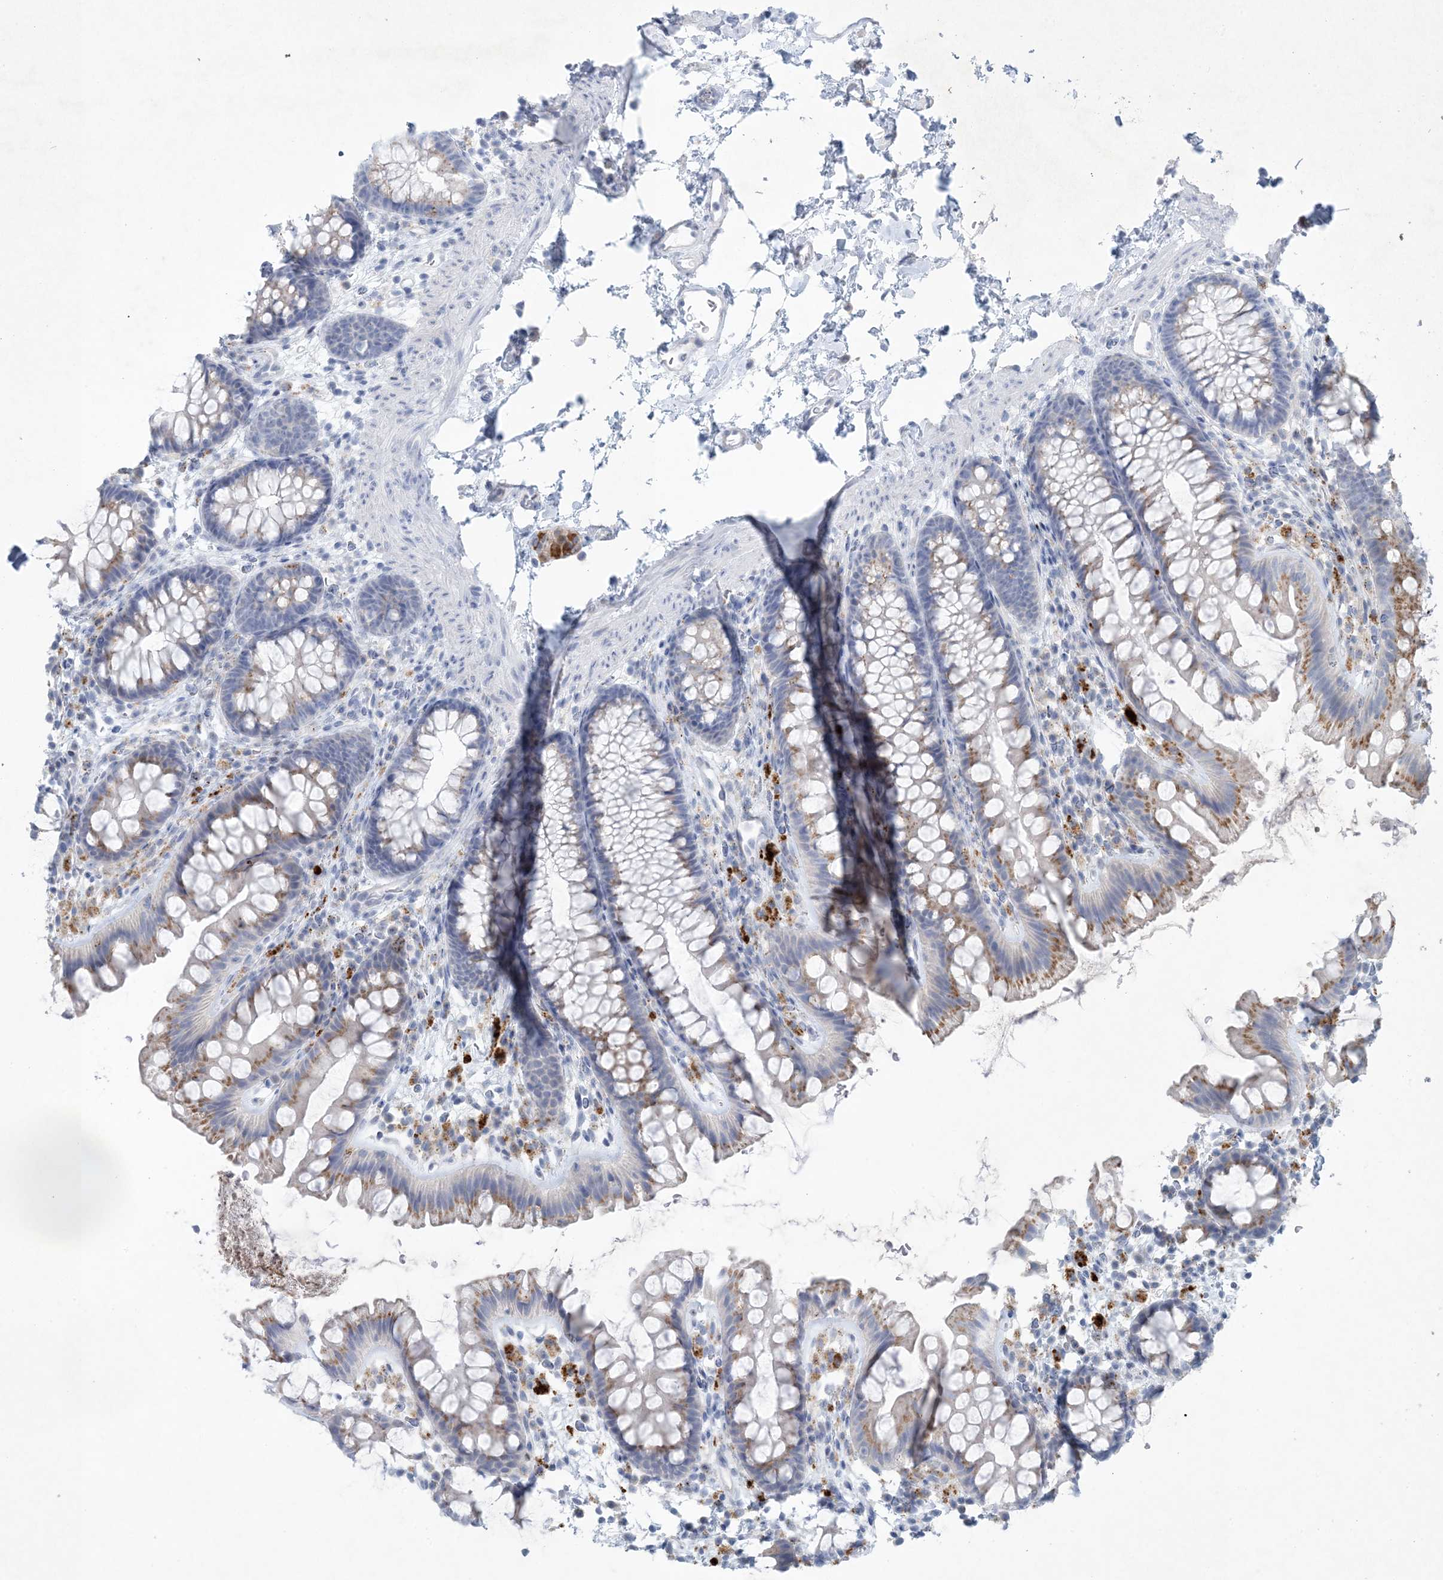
{"staining": {"intensity": "negative", "quantity": "none", "location": "none"}, "tissue": "colon", "cell_type": "Endothelial cells", "image_type": "normal", "snomed": [{"axis": "morphology", "description": "Normal tissue, NOS"}, {"axis": "topography", "description": "Colon"}], "caption": "Immunohistochemical staining of benign human colon exhibits no significant expression in endothelial cells.", "gene": "GABRG1", "patient": {"sex": "female", "age": 62}}